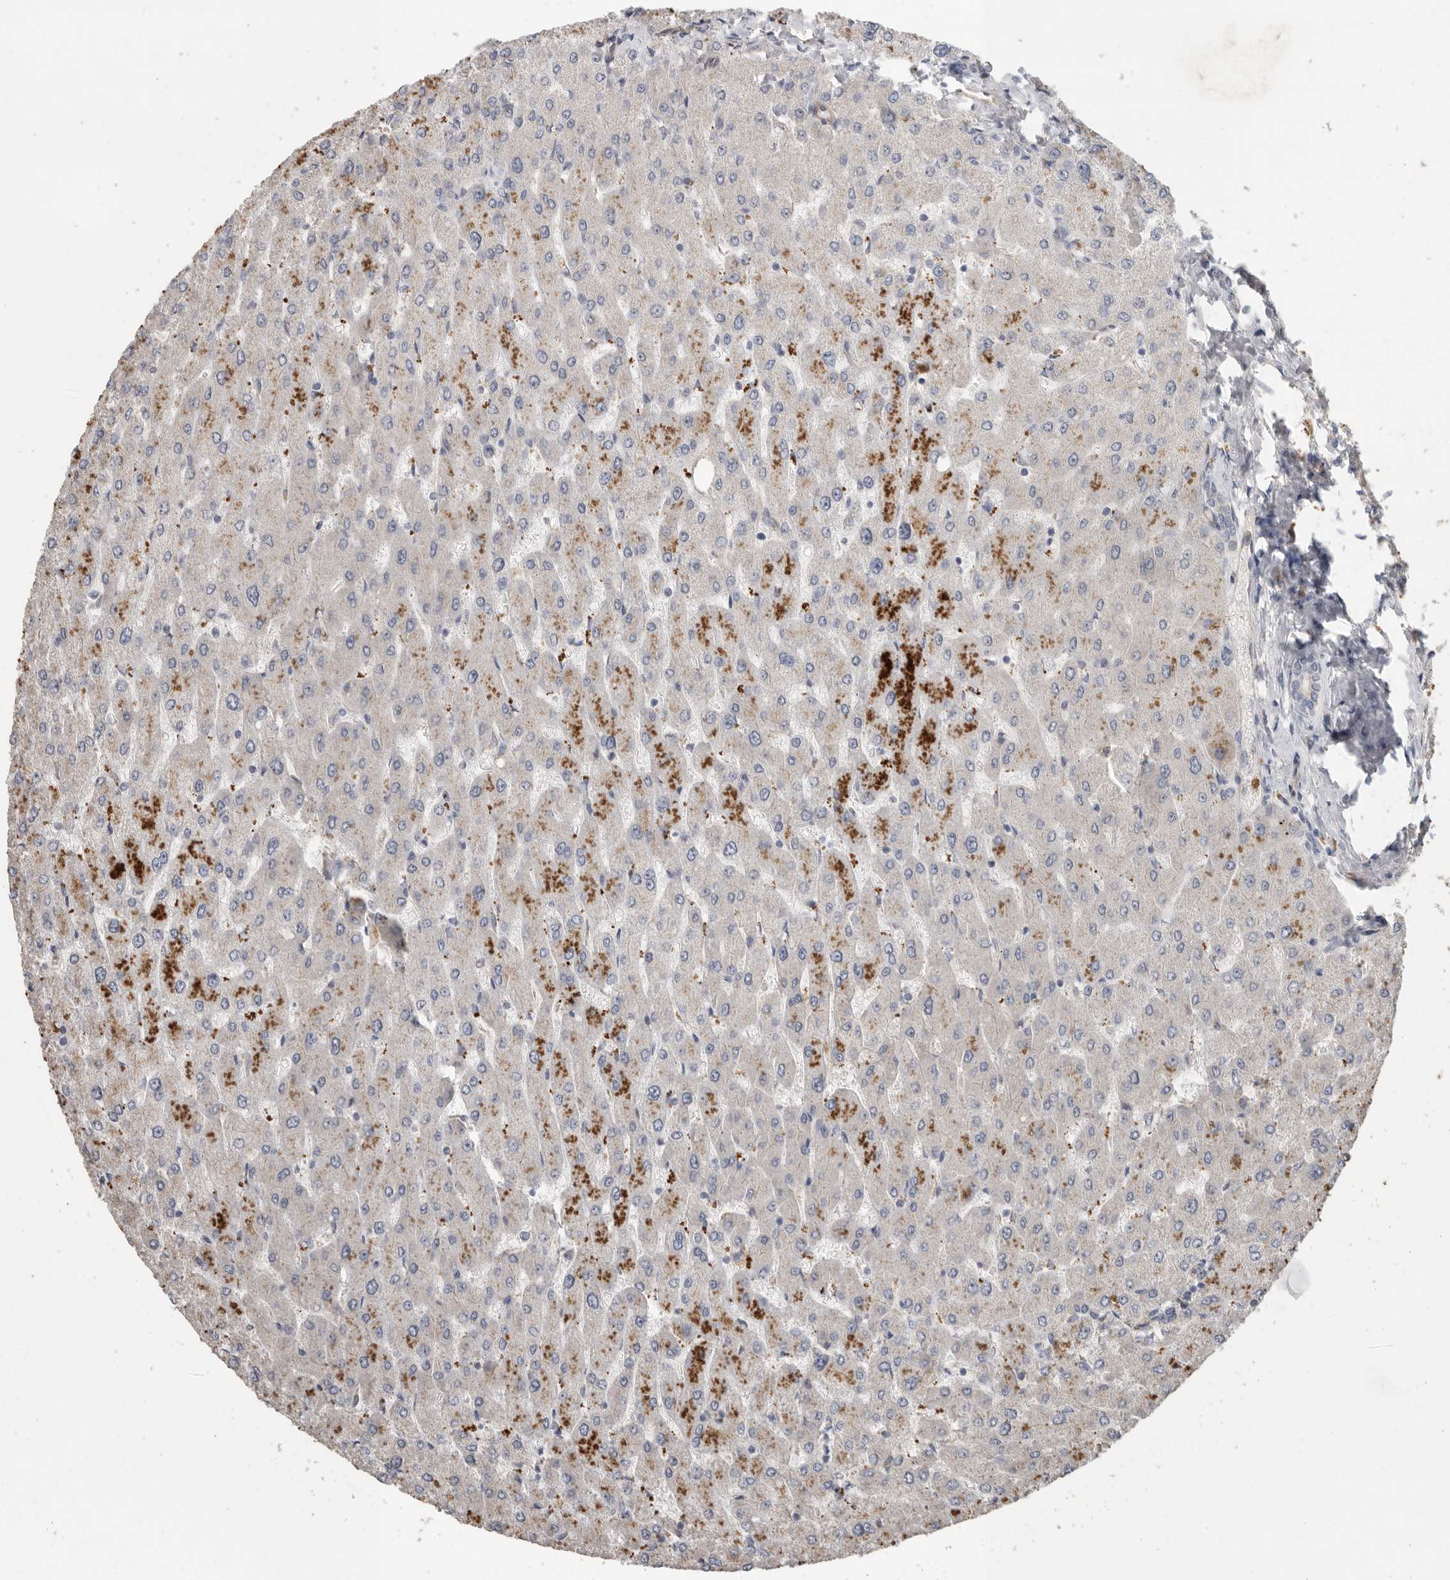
{"staining": {"intensity": "negative", "quantity": "none", "location": "none"}, "tissue": "liver", "cell_type": "Cholangiocytes", "image_type": "normal", "snomed": [{"axis": "morphology", "description": "Normal tissue, NOS"}, {"axis": "topography", "description": "Liver"}], "caption": "This image is of normal liver stained with immunohistochemistry (IHC) to label a protein in brown with the nuclei are counter-stained blue. There is no staining in cholangiocytes.", "gene": "PODXL2", "patient": {"sex": "male", "age": 55}}